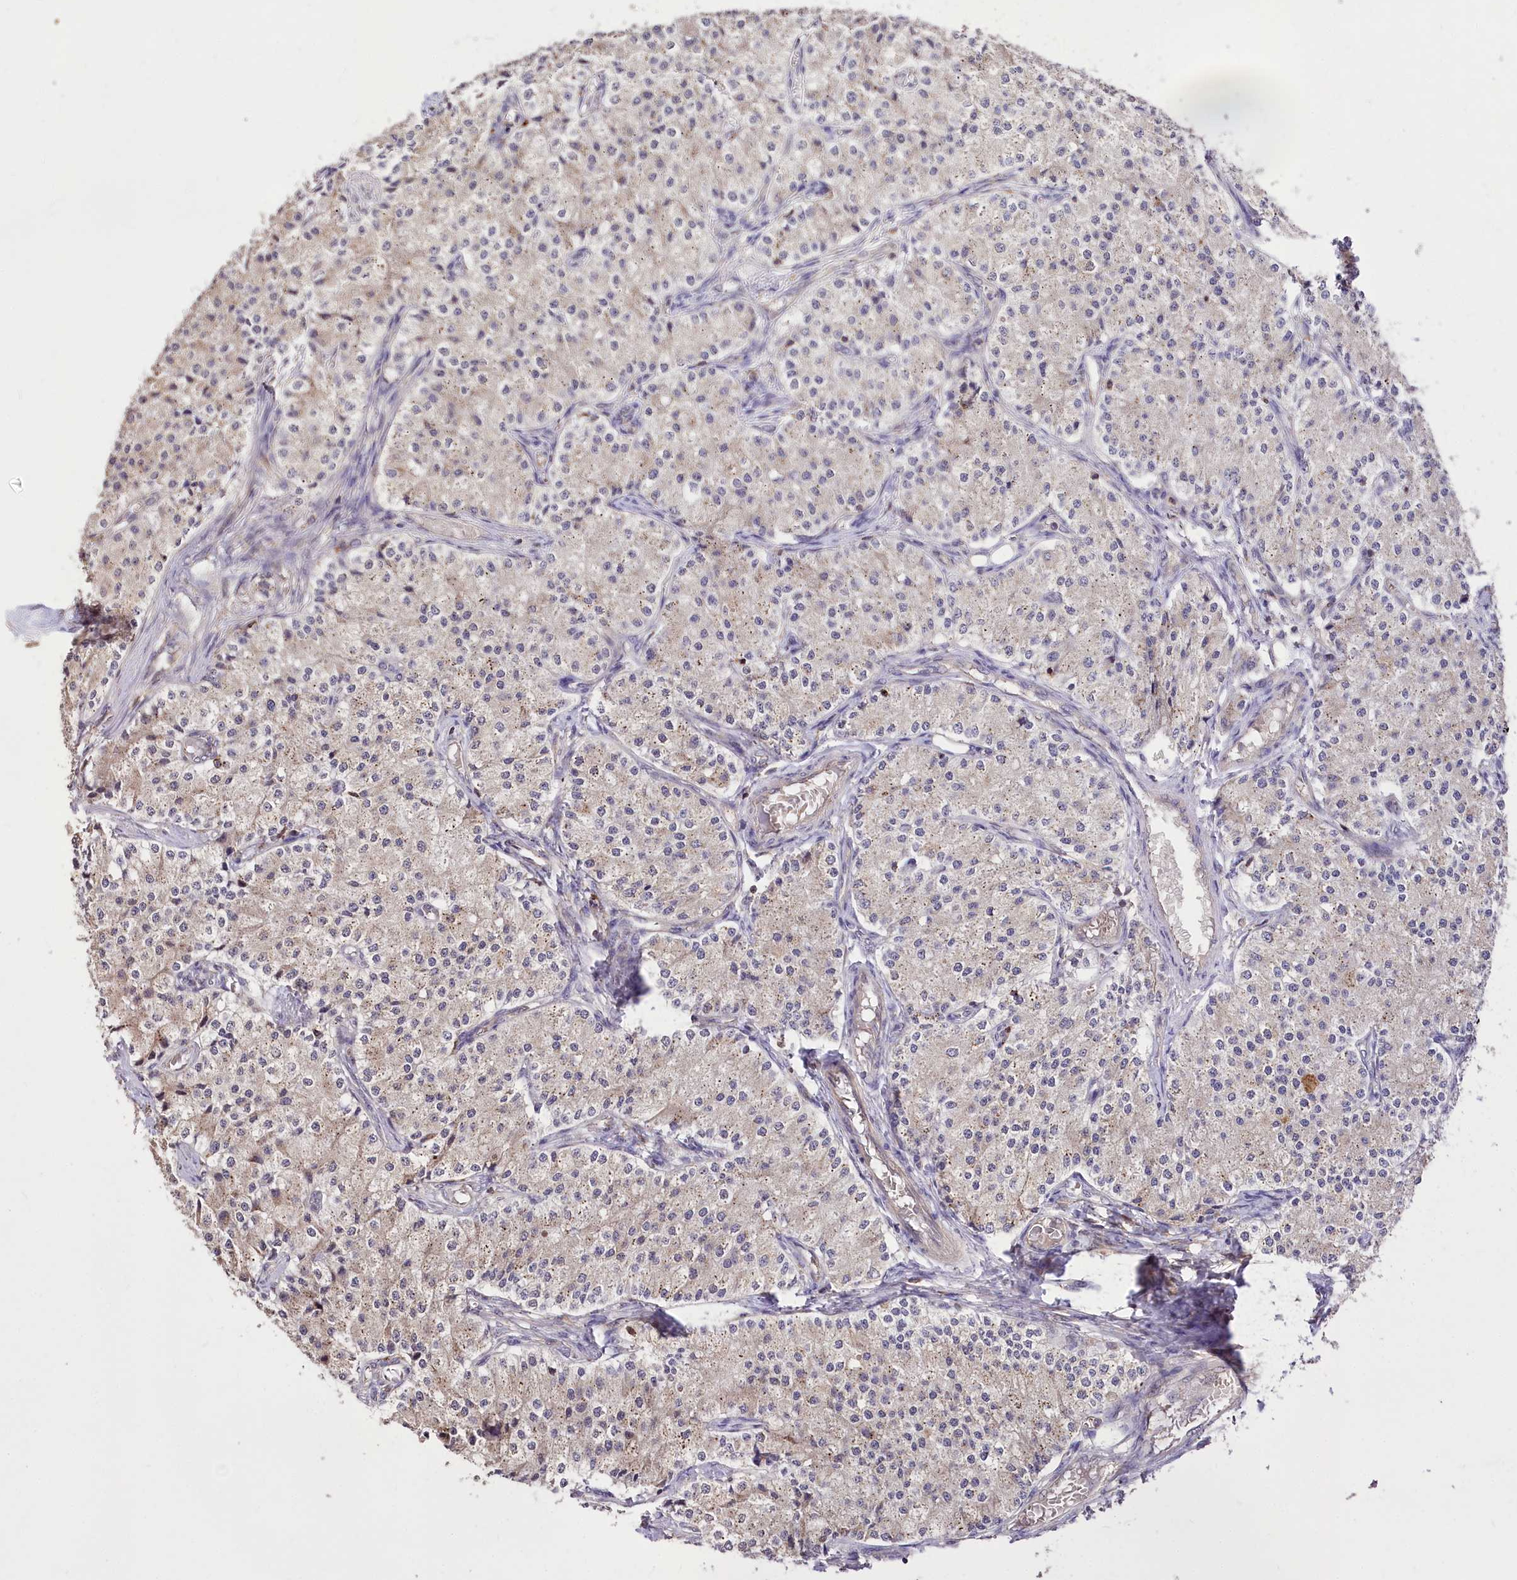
{"staining": {"intensity": "weak", "quantity": "<25%", "location": "cytoplasmic/membranous"}, "tissue": "carcinoid", "cell_type": "Tumor cells", "image_type": "cancer", "snomed": [{"axis": "morphology", "description": "Carcinoid, malignant, NOS"}, {"axis": "topography", "description": "Colon"}], "caption": "Immunohistochemistry micrograph of neoplastic tissue: carcinoid stained with DAB exhibits no significant protein expression in tumor cells.", "gene": "SERGEF", "patient": {"sex": "female", "age": 52}}